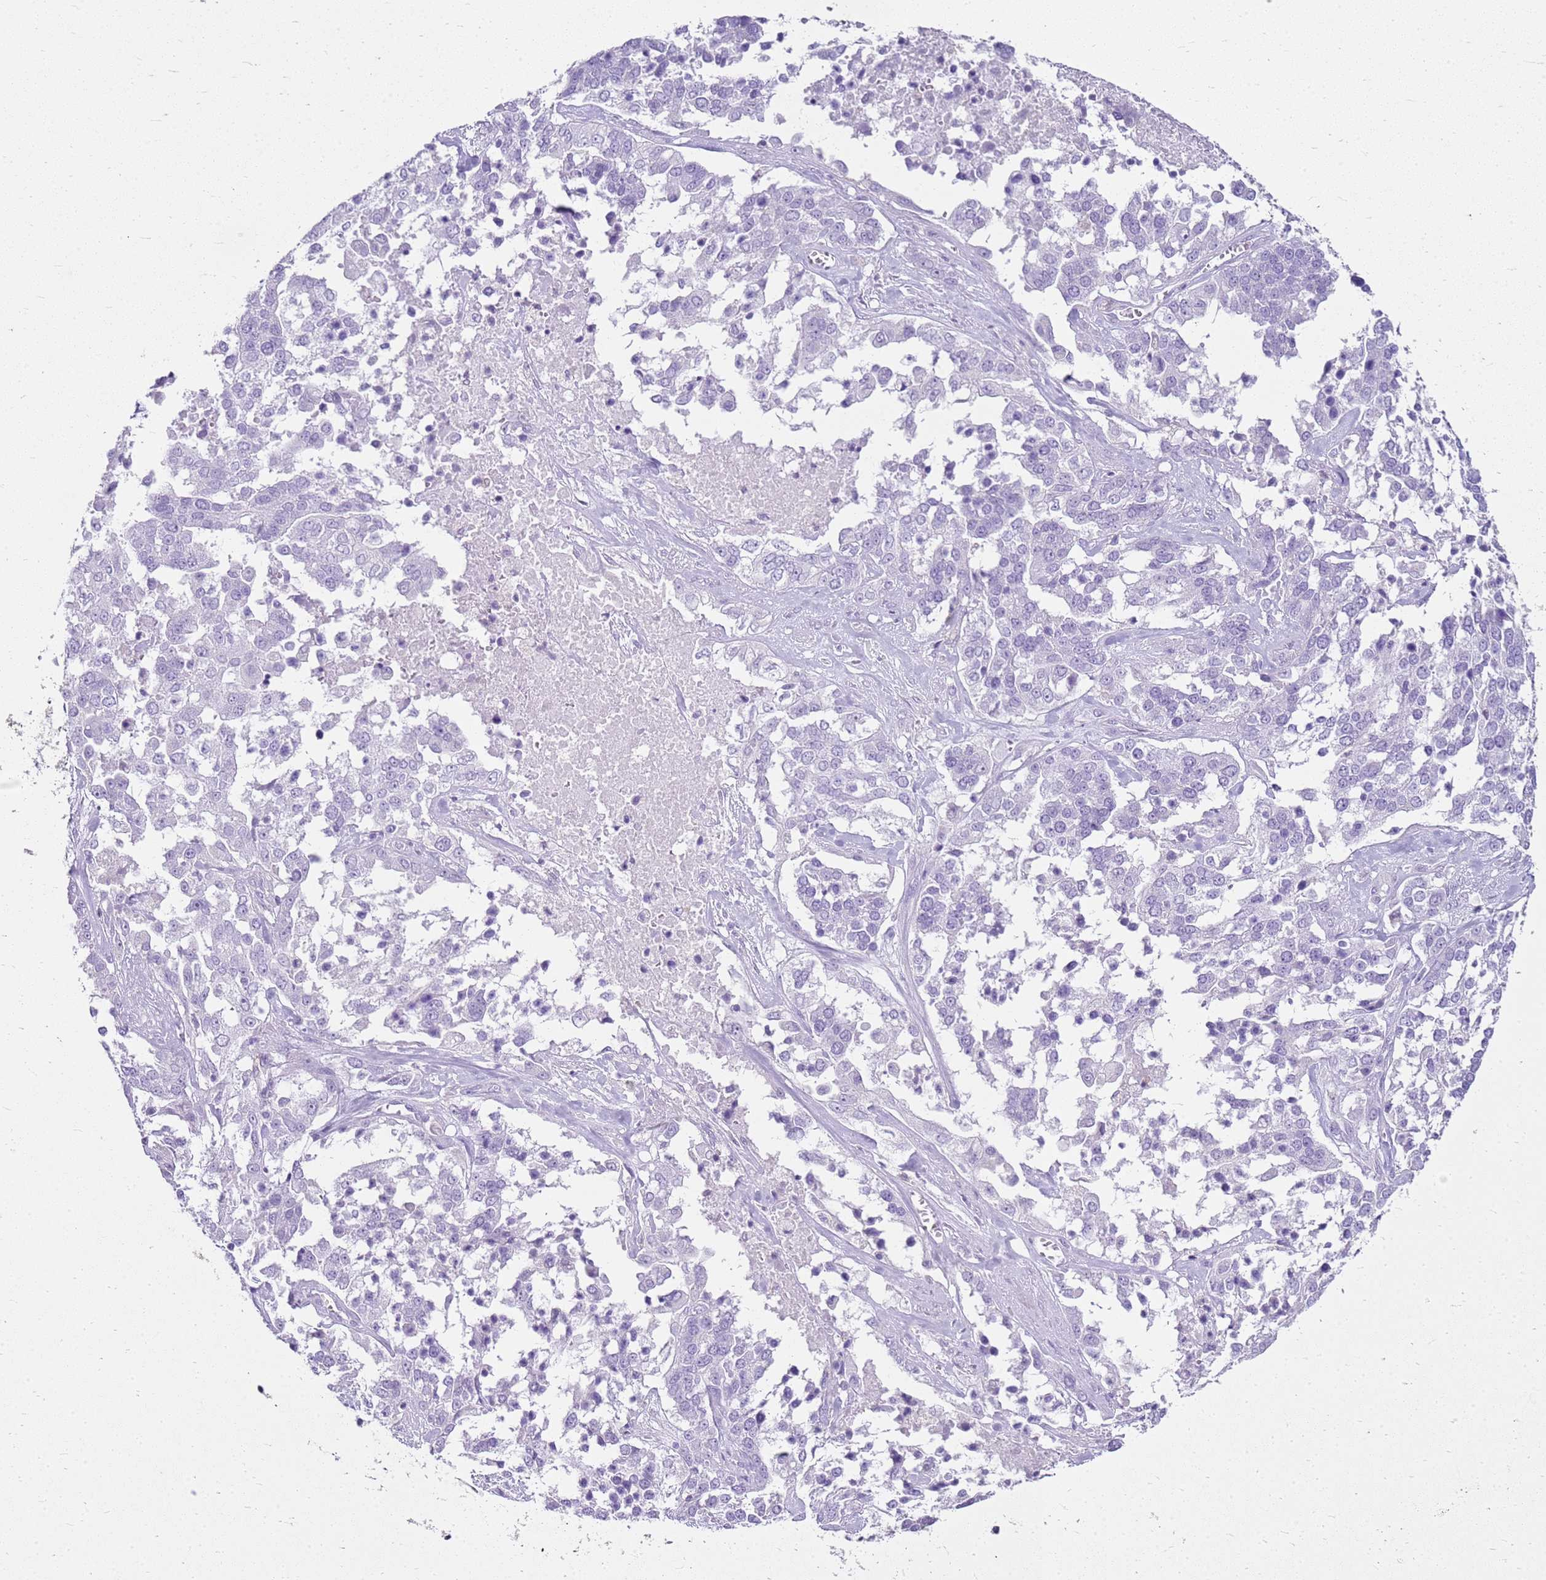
{"staining": {"intensity": "negative", "quantity": "none", "location": "none"}, "tissue": "ovarian cancer", "cell_type": "Tumor cells", "image_type": "cancer", "snomed": [{"axis": "morphology", "description": "Cystadenocarcinoma, serous, NOS"}, {"axis": "topography", "description": "Ovary"}], "caption": "Micrograph shows no significant protein positivity in tumor cells of ovarian cancer (serous cystadenocarcinoma).", "gene": "SULT1E1", "patient": {"sex": "female", "age": 44}}